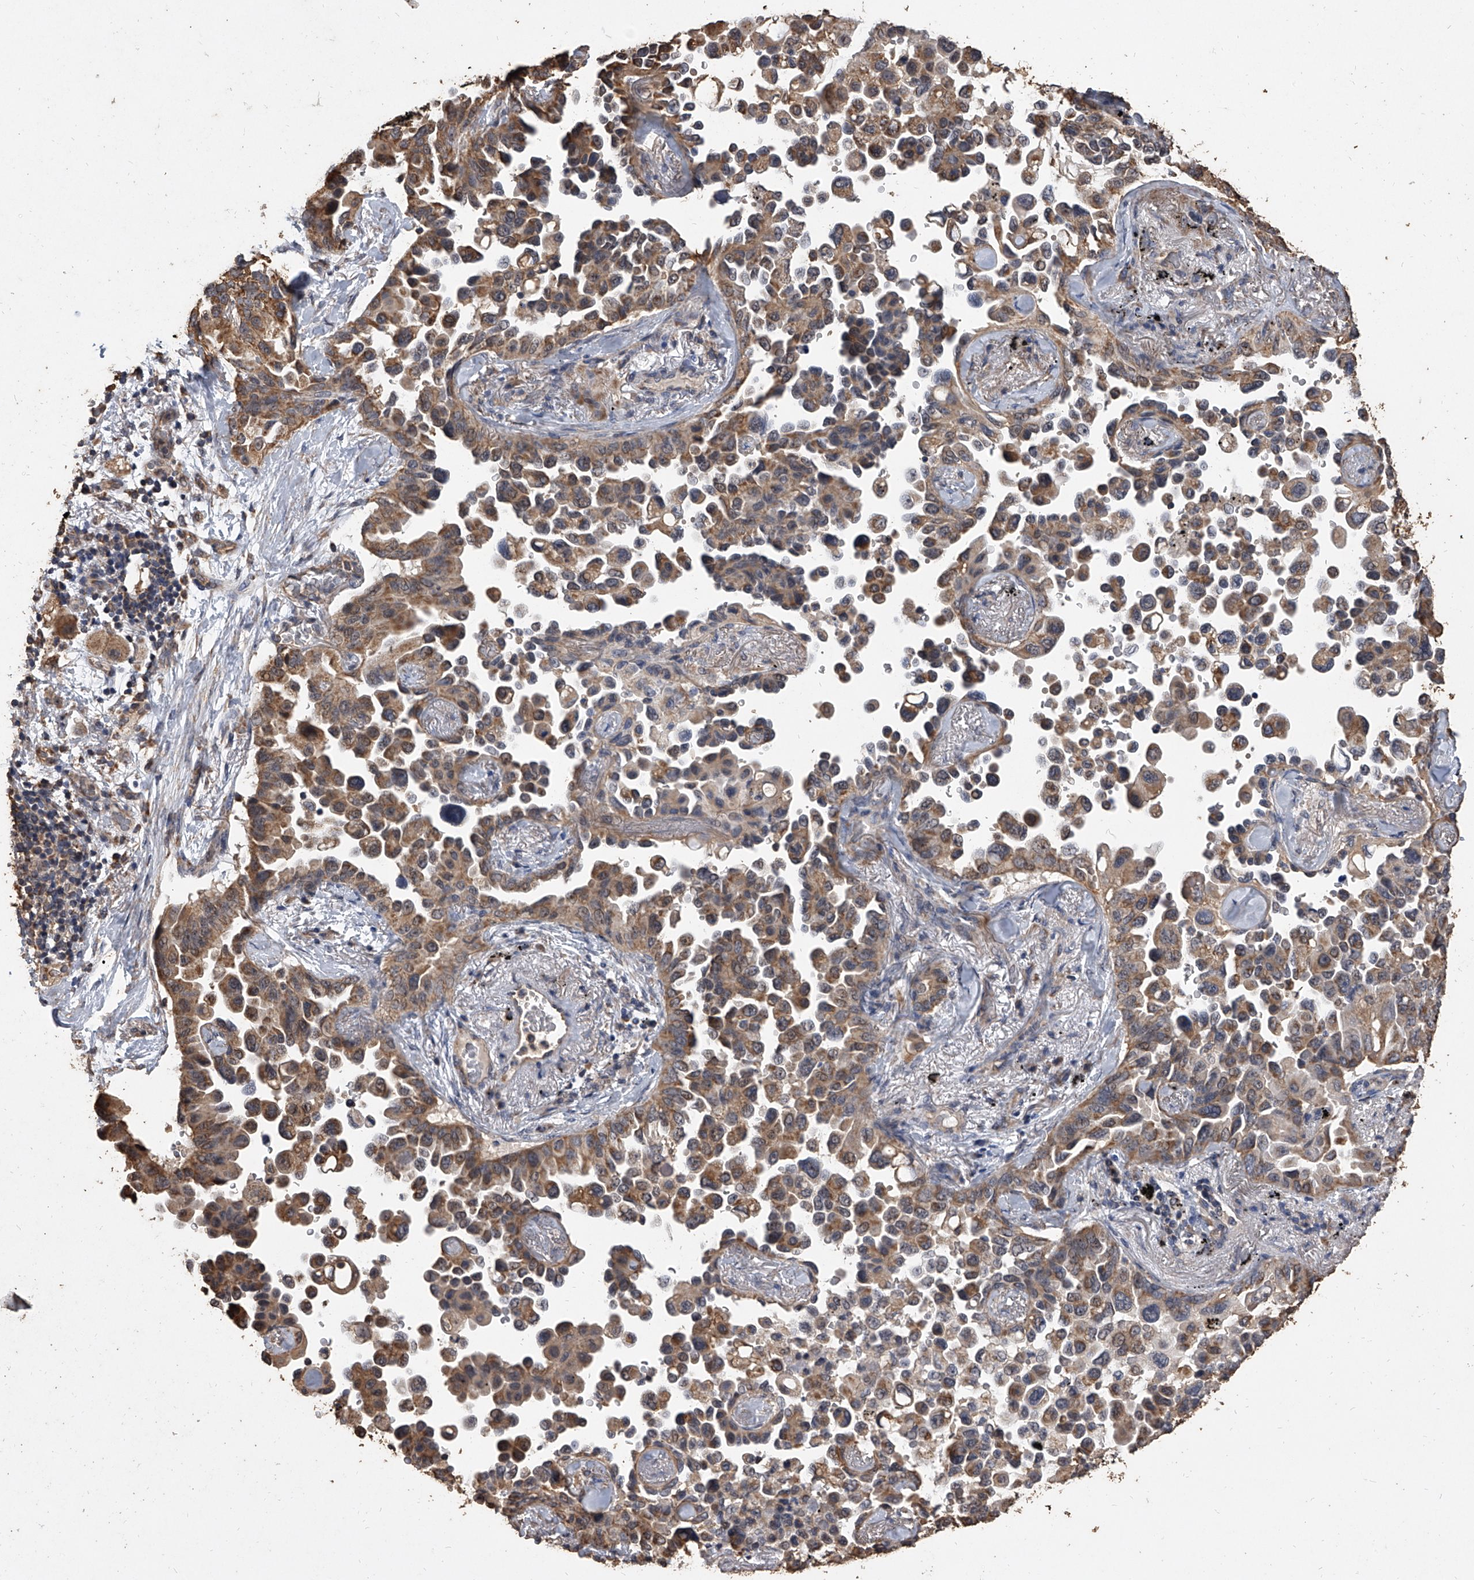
{"staining": {"intensity": "moderate", "quantity": ">75%", "location": "cytoplasmic/membranous,nuclear"}, "tissue": "lung cancer", "cell_type": "Tumor cells", "image_type": "cancer", "snomed": [{"axis": "morphology", "description": "Adenocarcinoma, NOS"}, {"axis": "topography", "description": "Lung"}], "caption": "Protein staining reveals moderate cytoplasmic/membranous and nuclear expression in approximately >75% of tumor cells in lung cancer.", "gene": "MRPL28", "patient": {"sex": "female", "age": 67}}